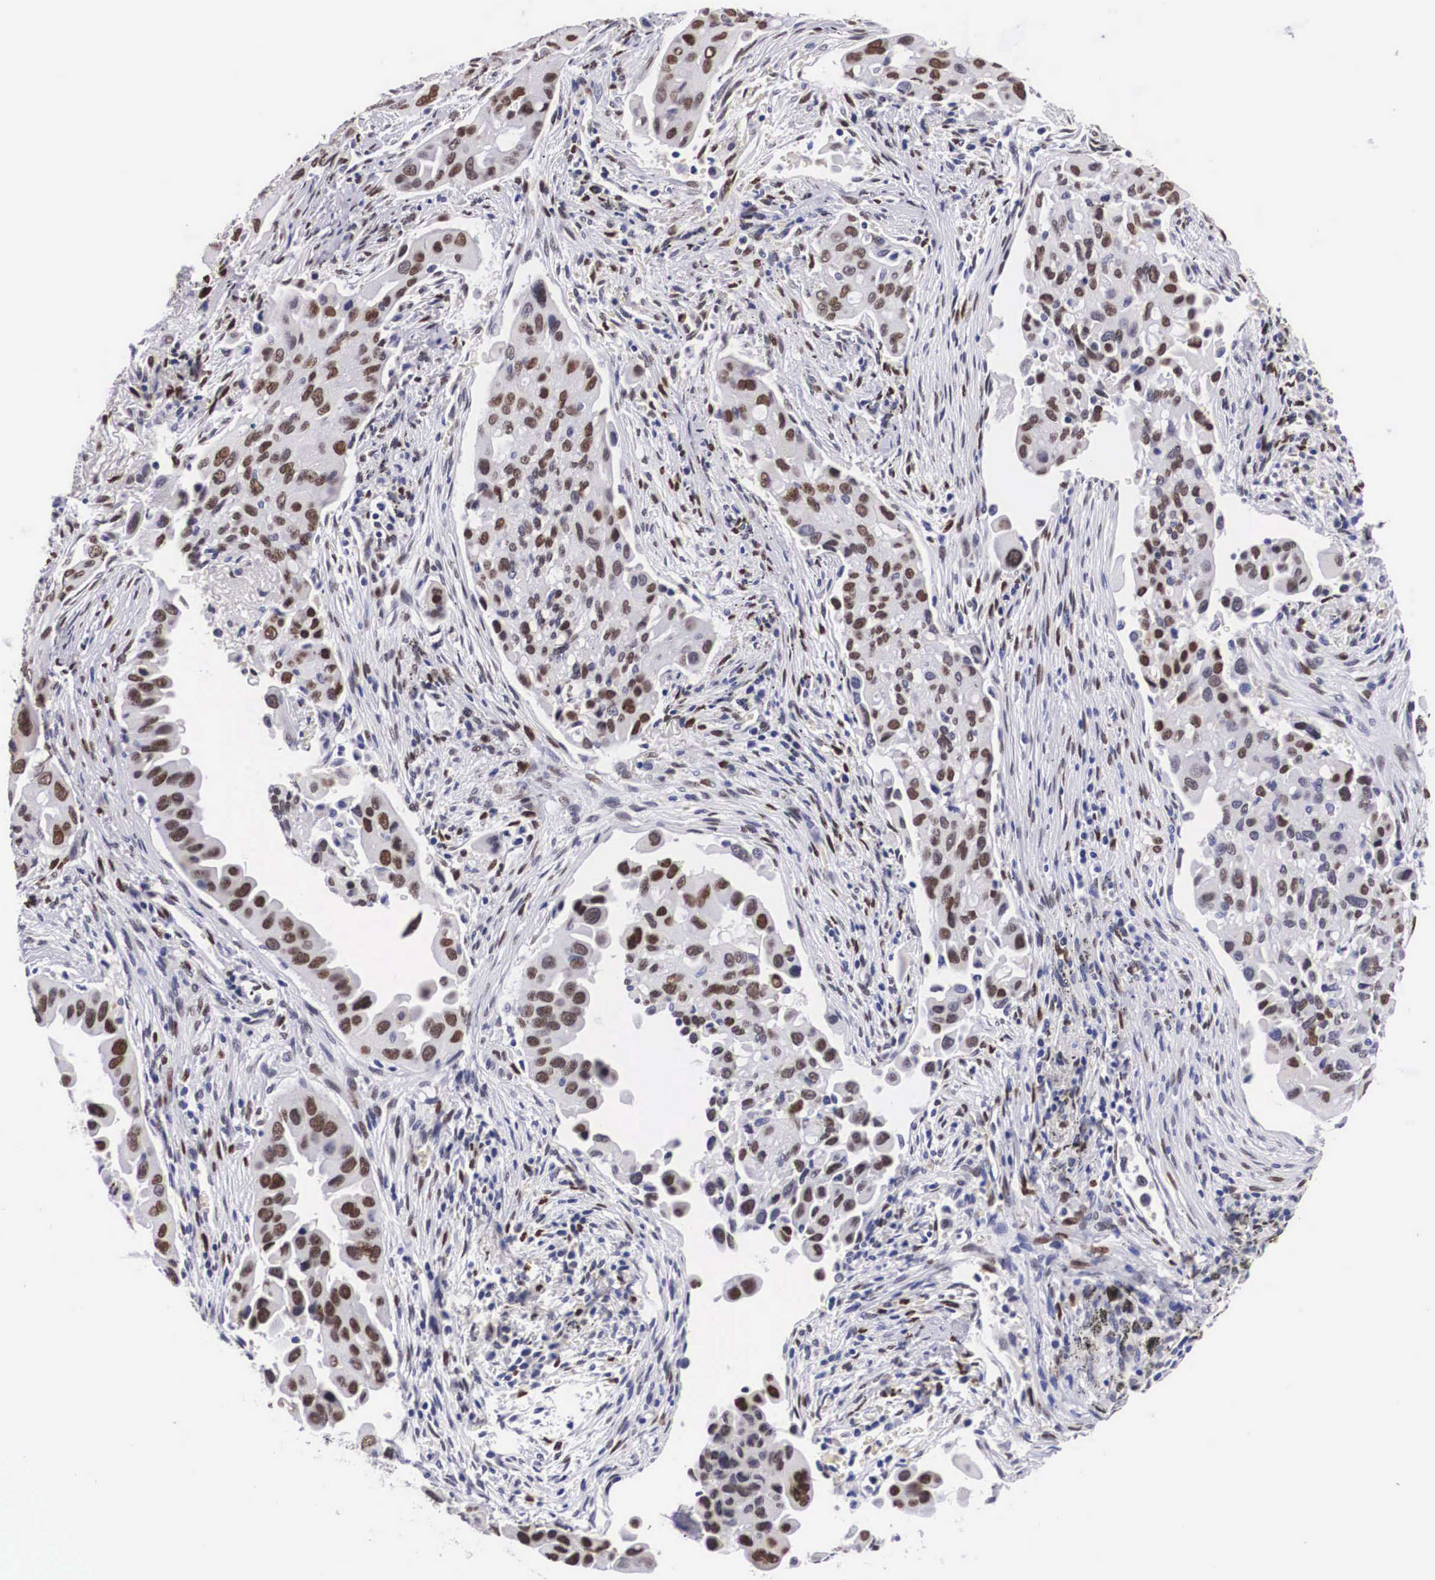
{"staining": {"intensity": "strong", "quantity": "25%-75%", "location": "nuclear"}, "tissue": "lung cancer", "cell_type": "Tumor cells", "image_type": "cancer", "snomed": [{"axis": "morphology", "description": "Adenocarcinoma, NOS"}, {"axis": "topography", "description": "Lung"}], "caption": "Approximately 25%-75% of tumor cells in human lung adenocarcinoma reveal strong nuclear protein expression as visualized by brown immunohistochemical staining.", "gene": "KHDRBS3", "patient": {"sex": "male", "age": 68}}